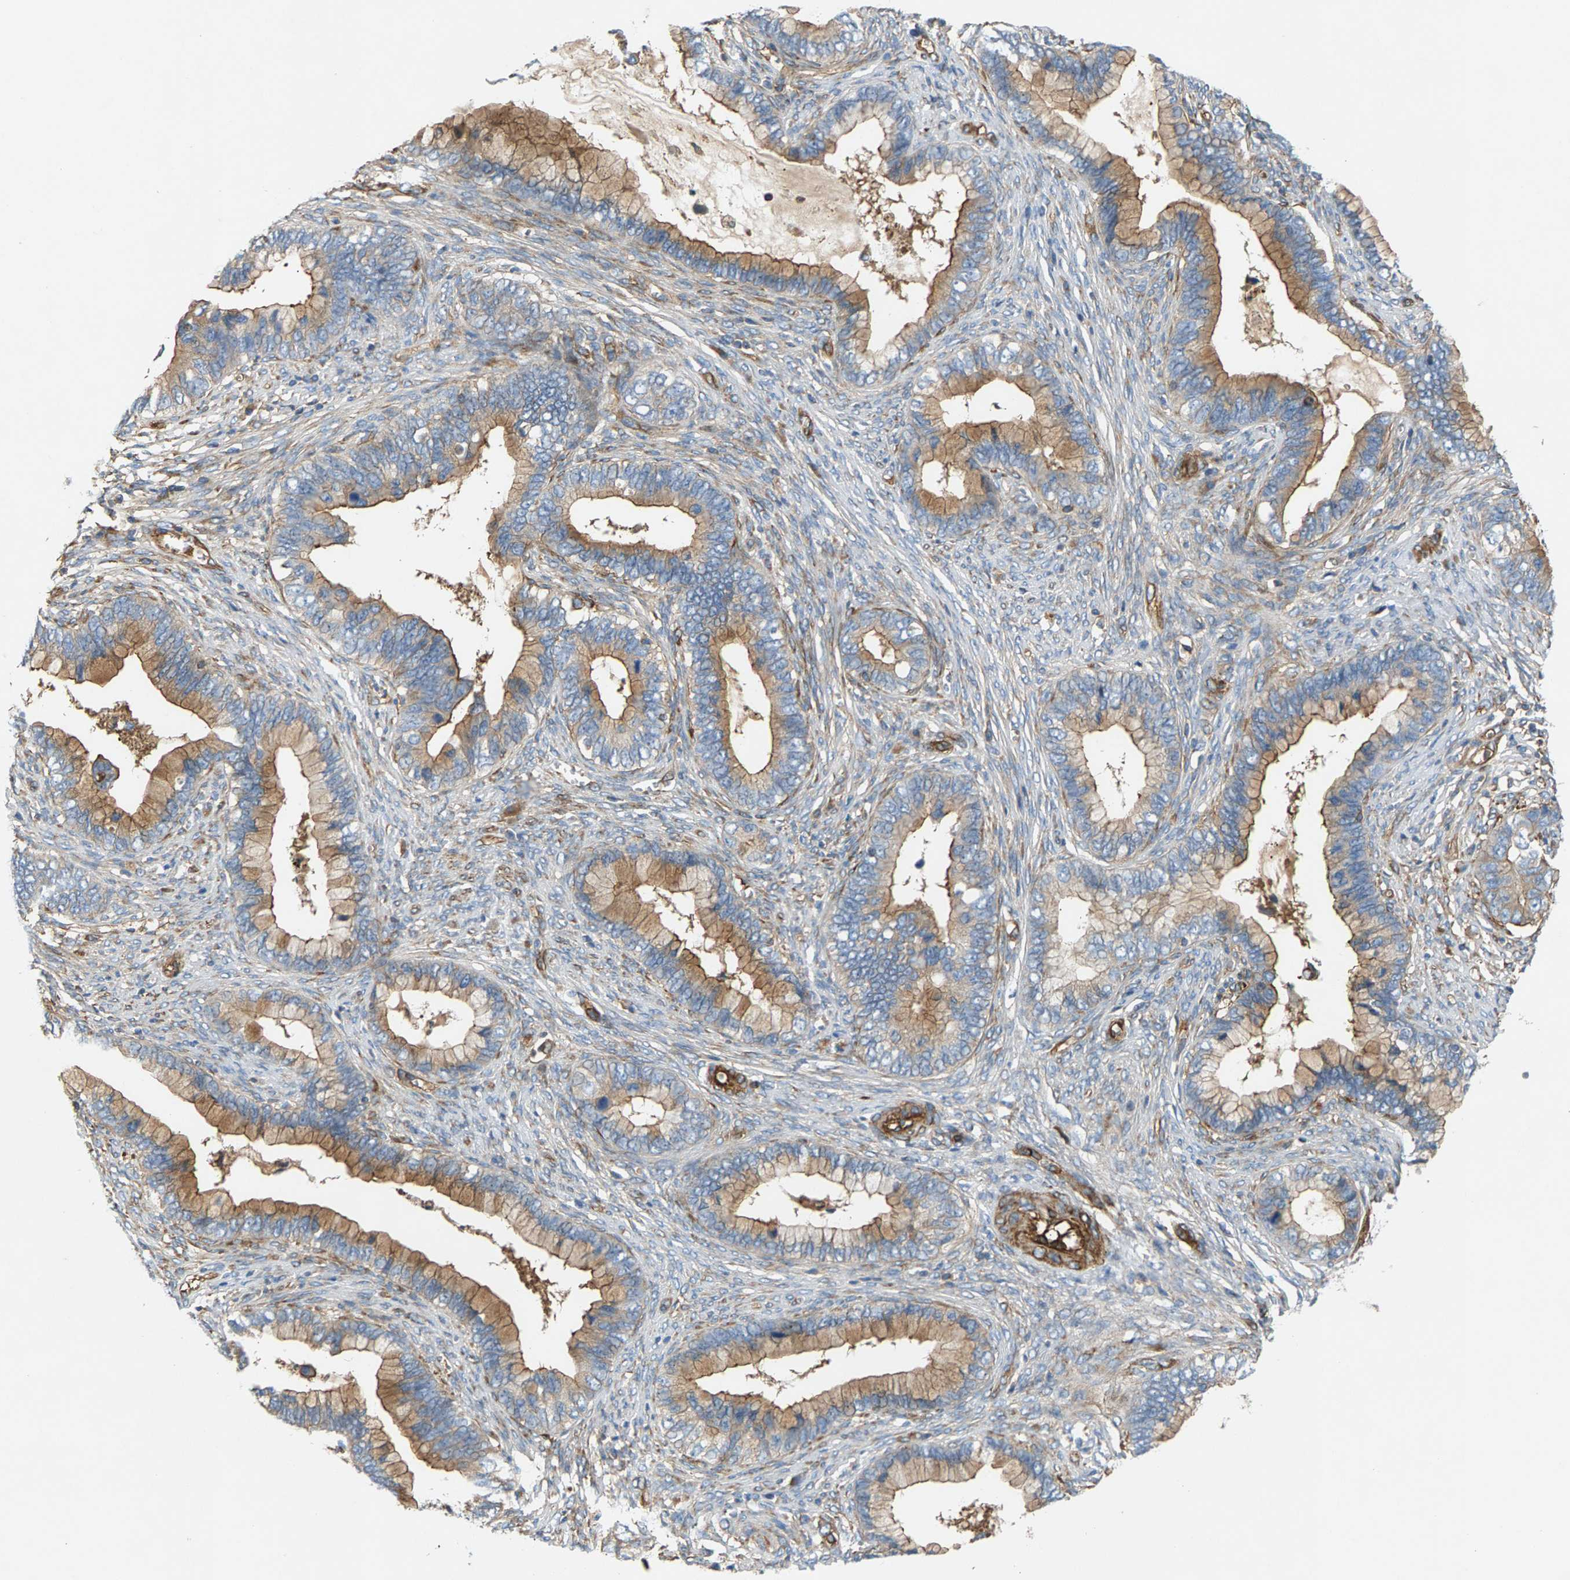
{"staining": {"intensity": "moderate", "quantity": "25%-75%", "location": "cytoplasmic/membranous"}, "tissue": "cervical cancer", "cell_type": "Tumor cells", "image_type": "cancer", "snomed": [{"axis": "morphology", "description": "Adenocarcinoma, NOS"}, {"axis": "topography", "description": "Cervix"}], "caption": "Immunohistochemistry histopathology image of adenocarcinoma (cervical) stained for a protein (brown), which reveals medium levels of moderate cytoplasmic/membranous staining in about 25%-75% of tumor cells.", "gene": "PDCL", "patient": {"sex": "female", "age": 44}}